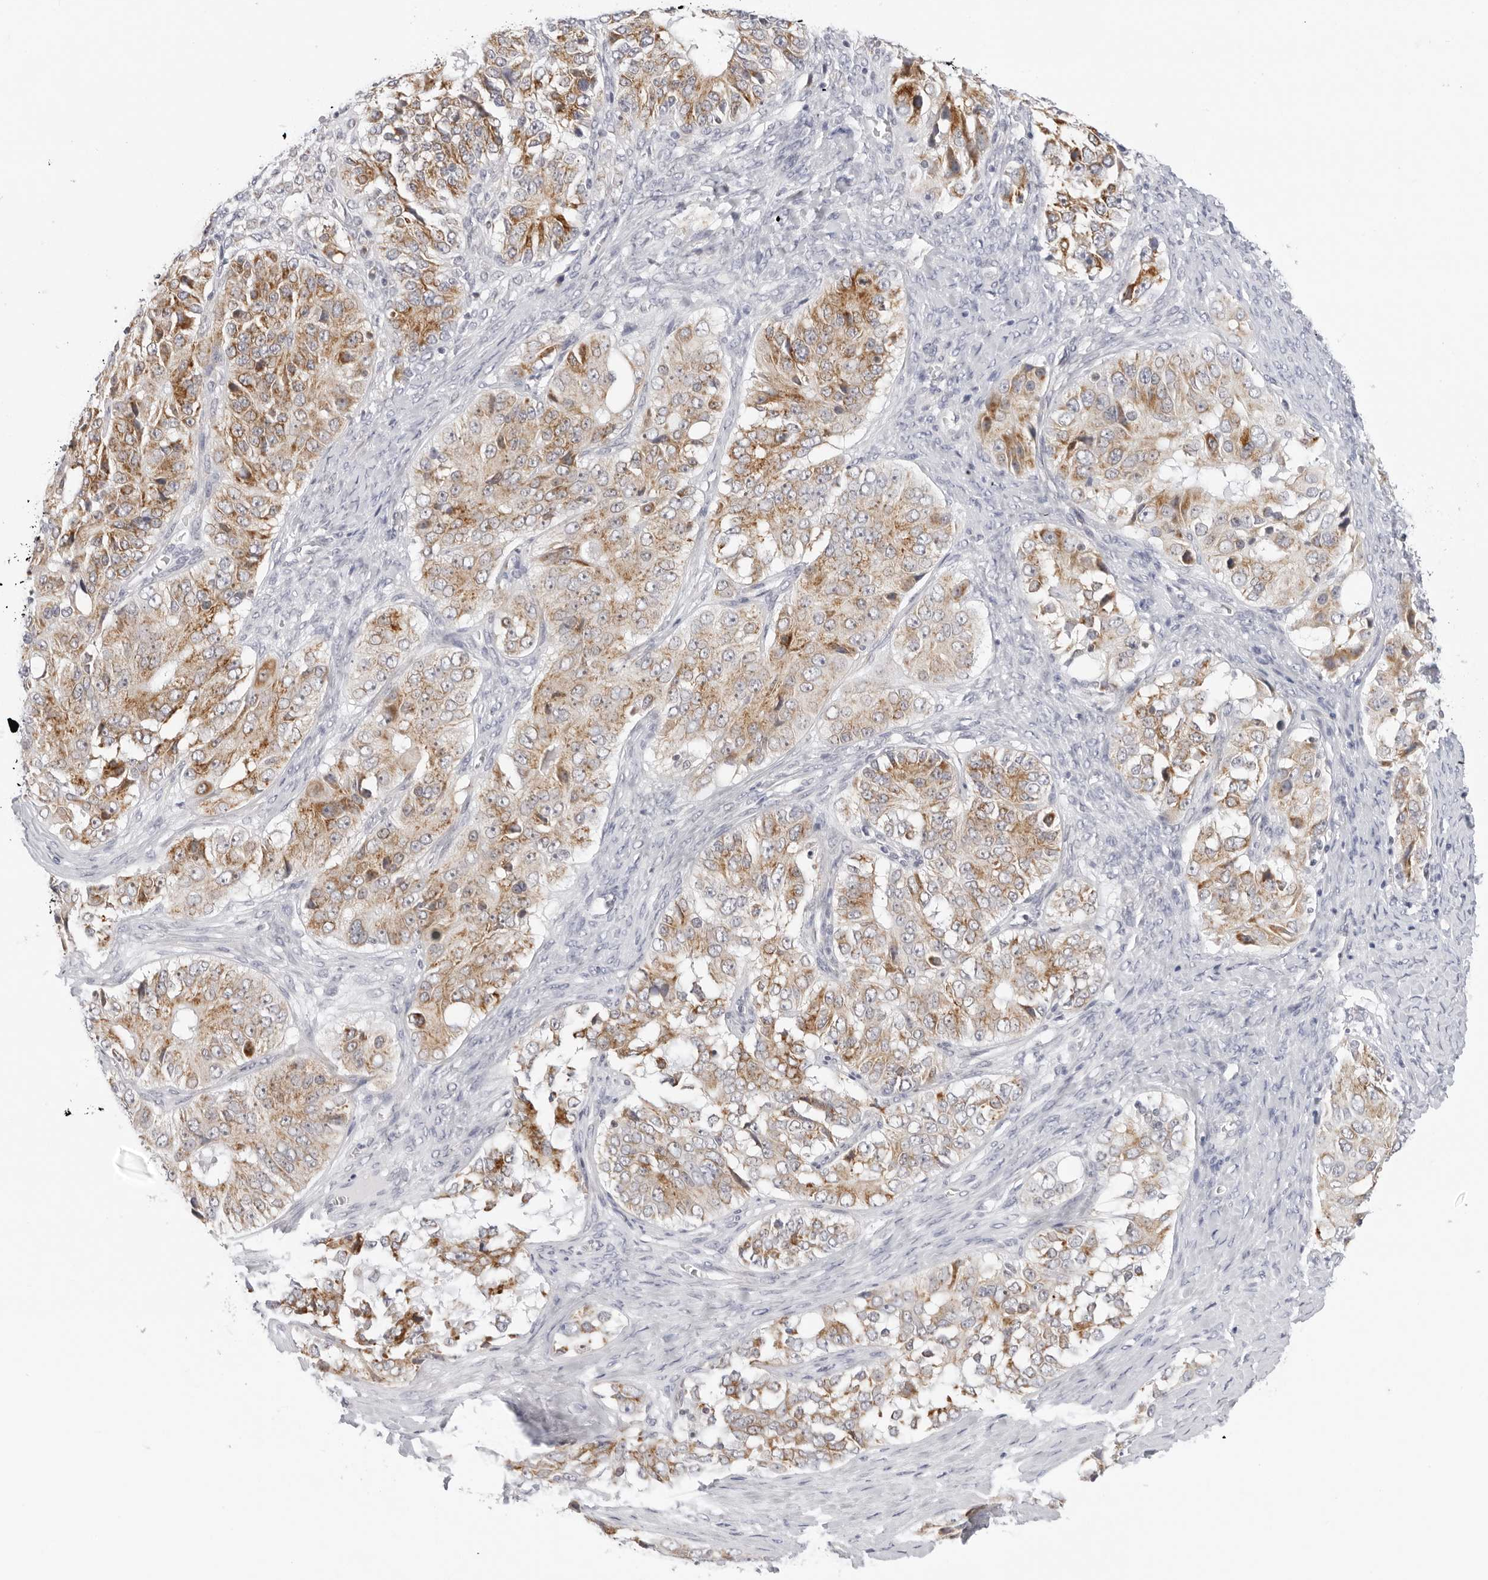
{"staining": {"intensity": "moderate", "quantity": ">75%", "location": "cytoplasmic/membranous"}, "tissue": "ovarian cancer", "cell_type": "Tumor cells", "image_type": "cancer", "snomed": [{"axis": "morphology", "description": "Carcinoma, endometroid"}, {"axis": "topography", "description": "Ovary"}], "caption": "A high-resolution photomicrograph shows IHC staining of ovarian cancer (endometroid carcinoma), which displays moderate cytoplasmic/membranous staining in approximately >75% of tumor cells.", "gene": "CIART", "patient": {"sex": "female", "age": 51}}